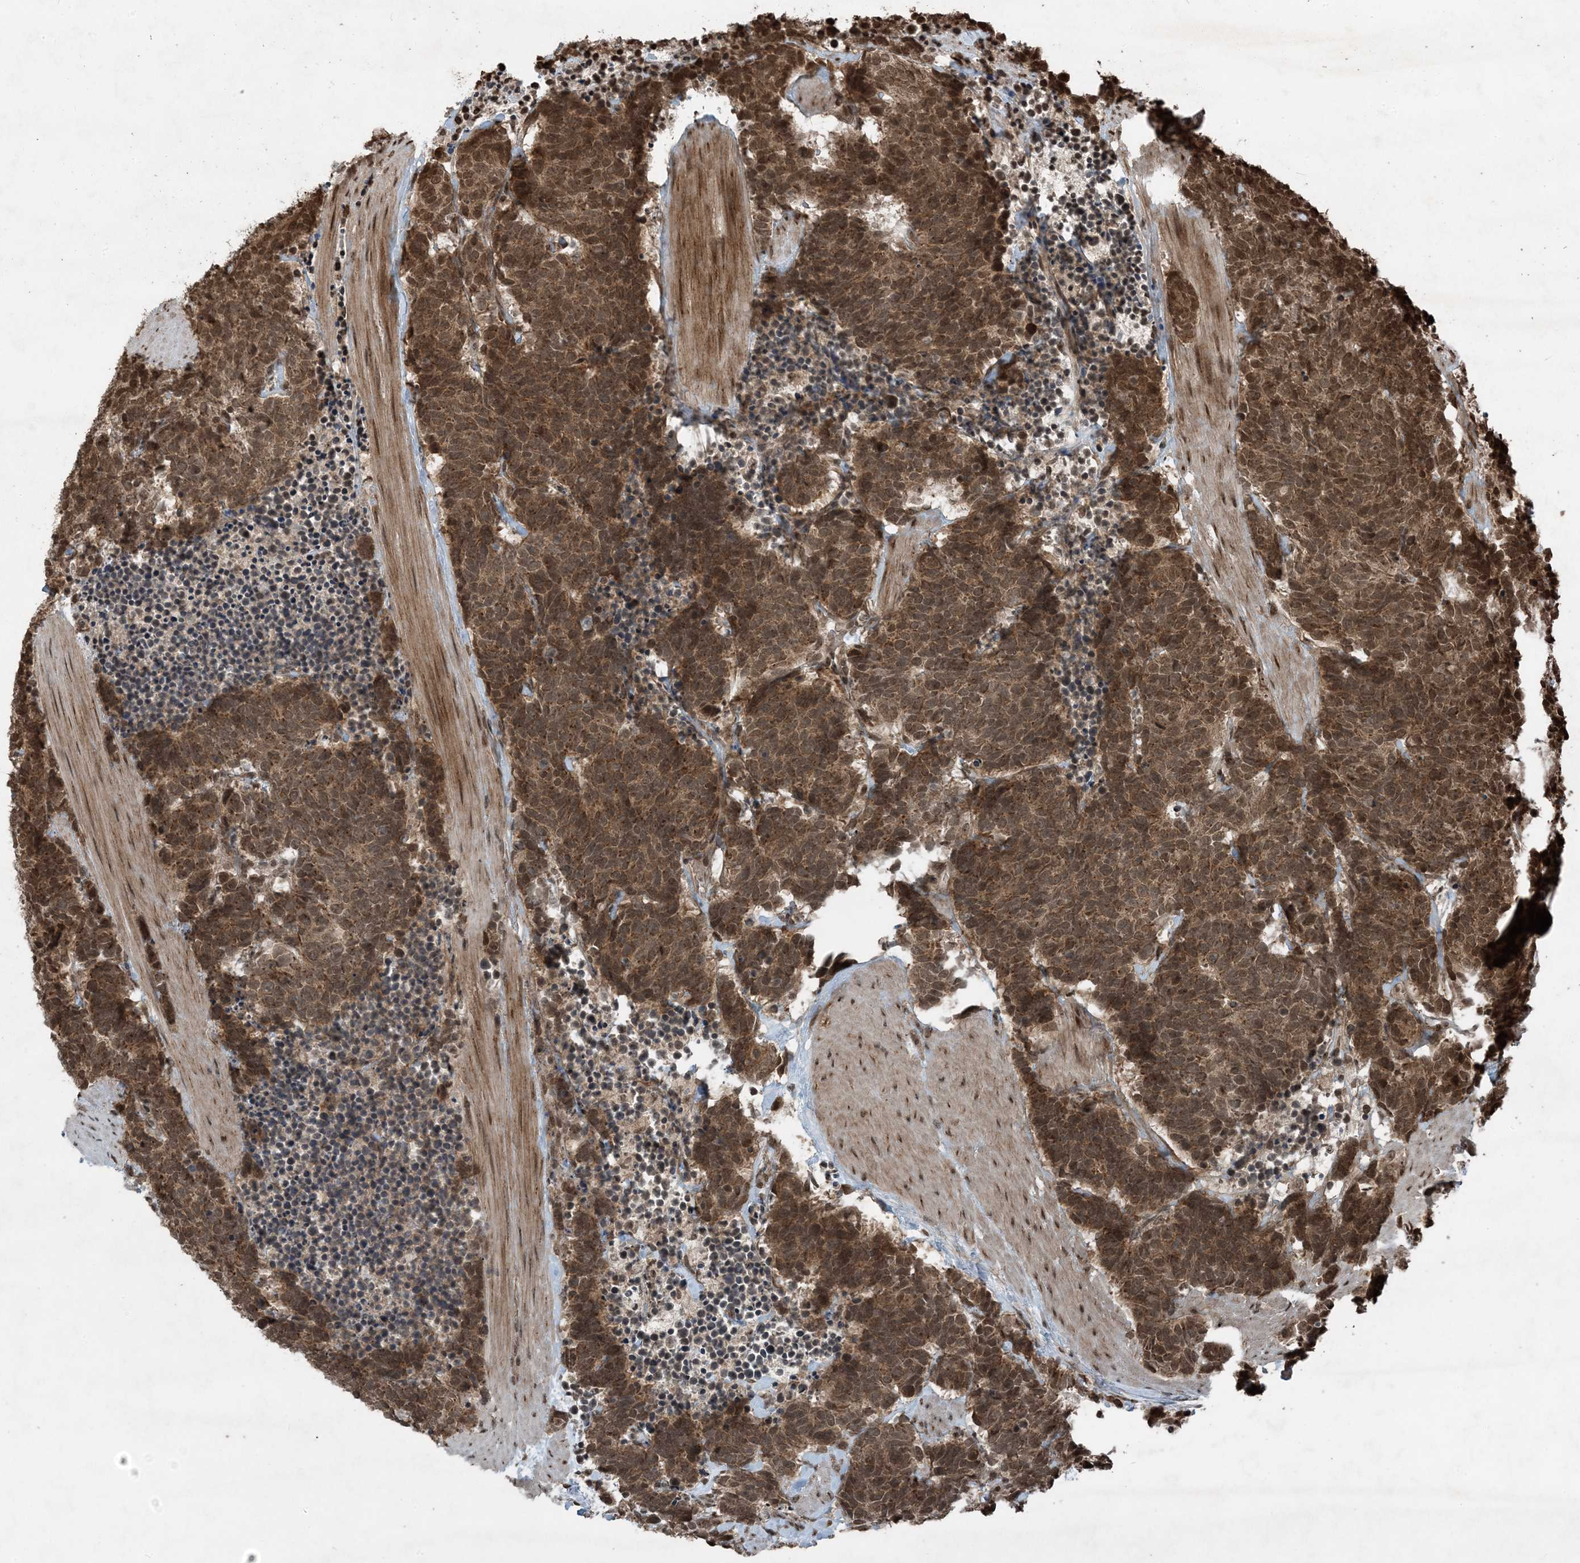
{"staining": {"intensity": "moderate", "quantity": ">75%", "location": "cytoplasmic/membranous,nuclear"}, "tissue": "carcinoid", "cell_type": "Tumor cells", "image_type": "cancer", "snomed": [{"axis": "morphology", "description": "Carcinoma, NOS"}, {"axis": "morphology", "description": "Carcinoid, malignant, NOS"}, {"axis": "topography", "description": "Urinary bladder"}], "caption": "Protein expression analysis of carcinoid displays moderate cytoplasmic/membranous and nuclear expression in approximately >75% of tumor cells.", "gene": "ZFAND2B", "patient": {"sex": "male", "age": 57}}